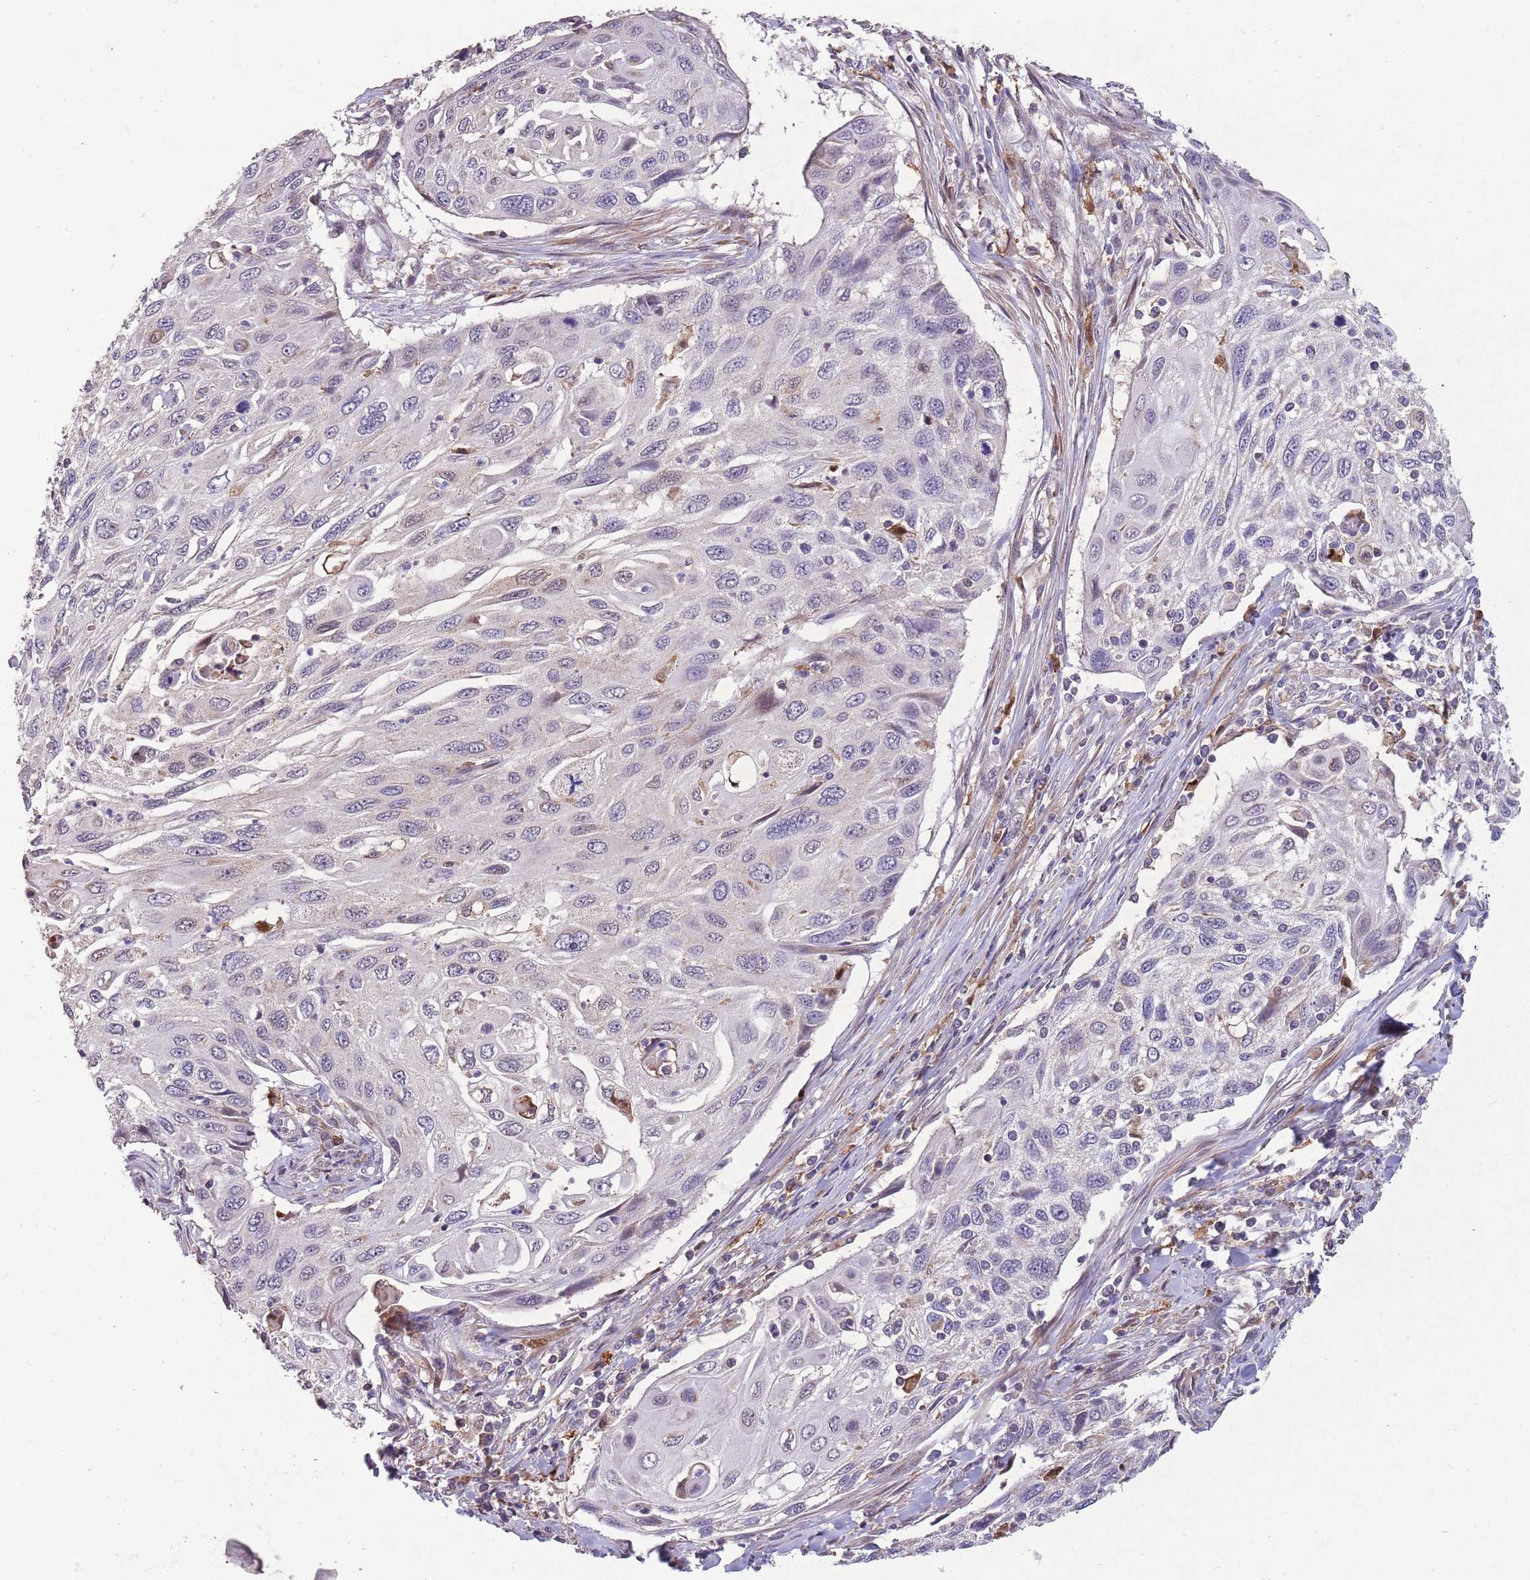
{"staining": {"intensity": "negative", "quantity": "none", "location": "none"}, "tissue": "cervical cancer", "cell_type": "Tumor cells", "image_type": "cancer", "snomed": [{"axis": "morphology", "description": "Squamous cell carcinoma, NOS"}, {"axis": "topography", "description": "Cervix"}], "caption": "Immunohistochemical staining of human cervical cancer exhibits no significant staining in tumor cells.", "gene": "ZNF639", "patient": {"sex": "female", "age": 70}}